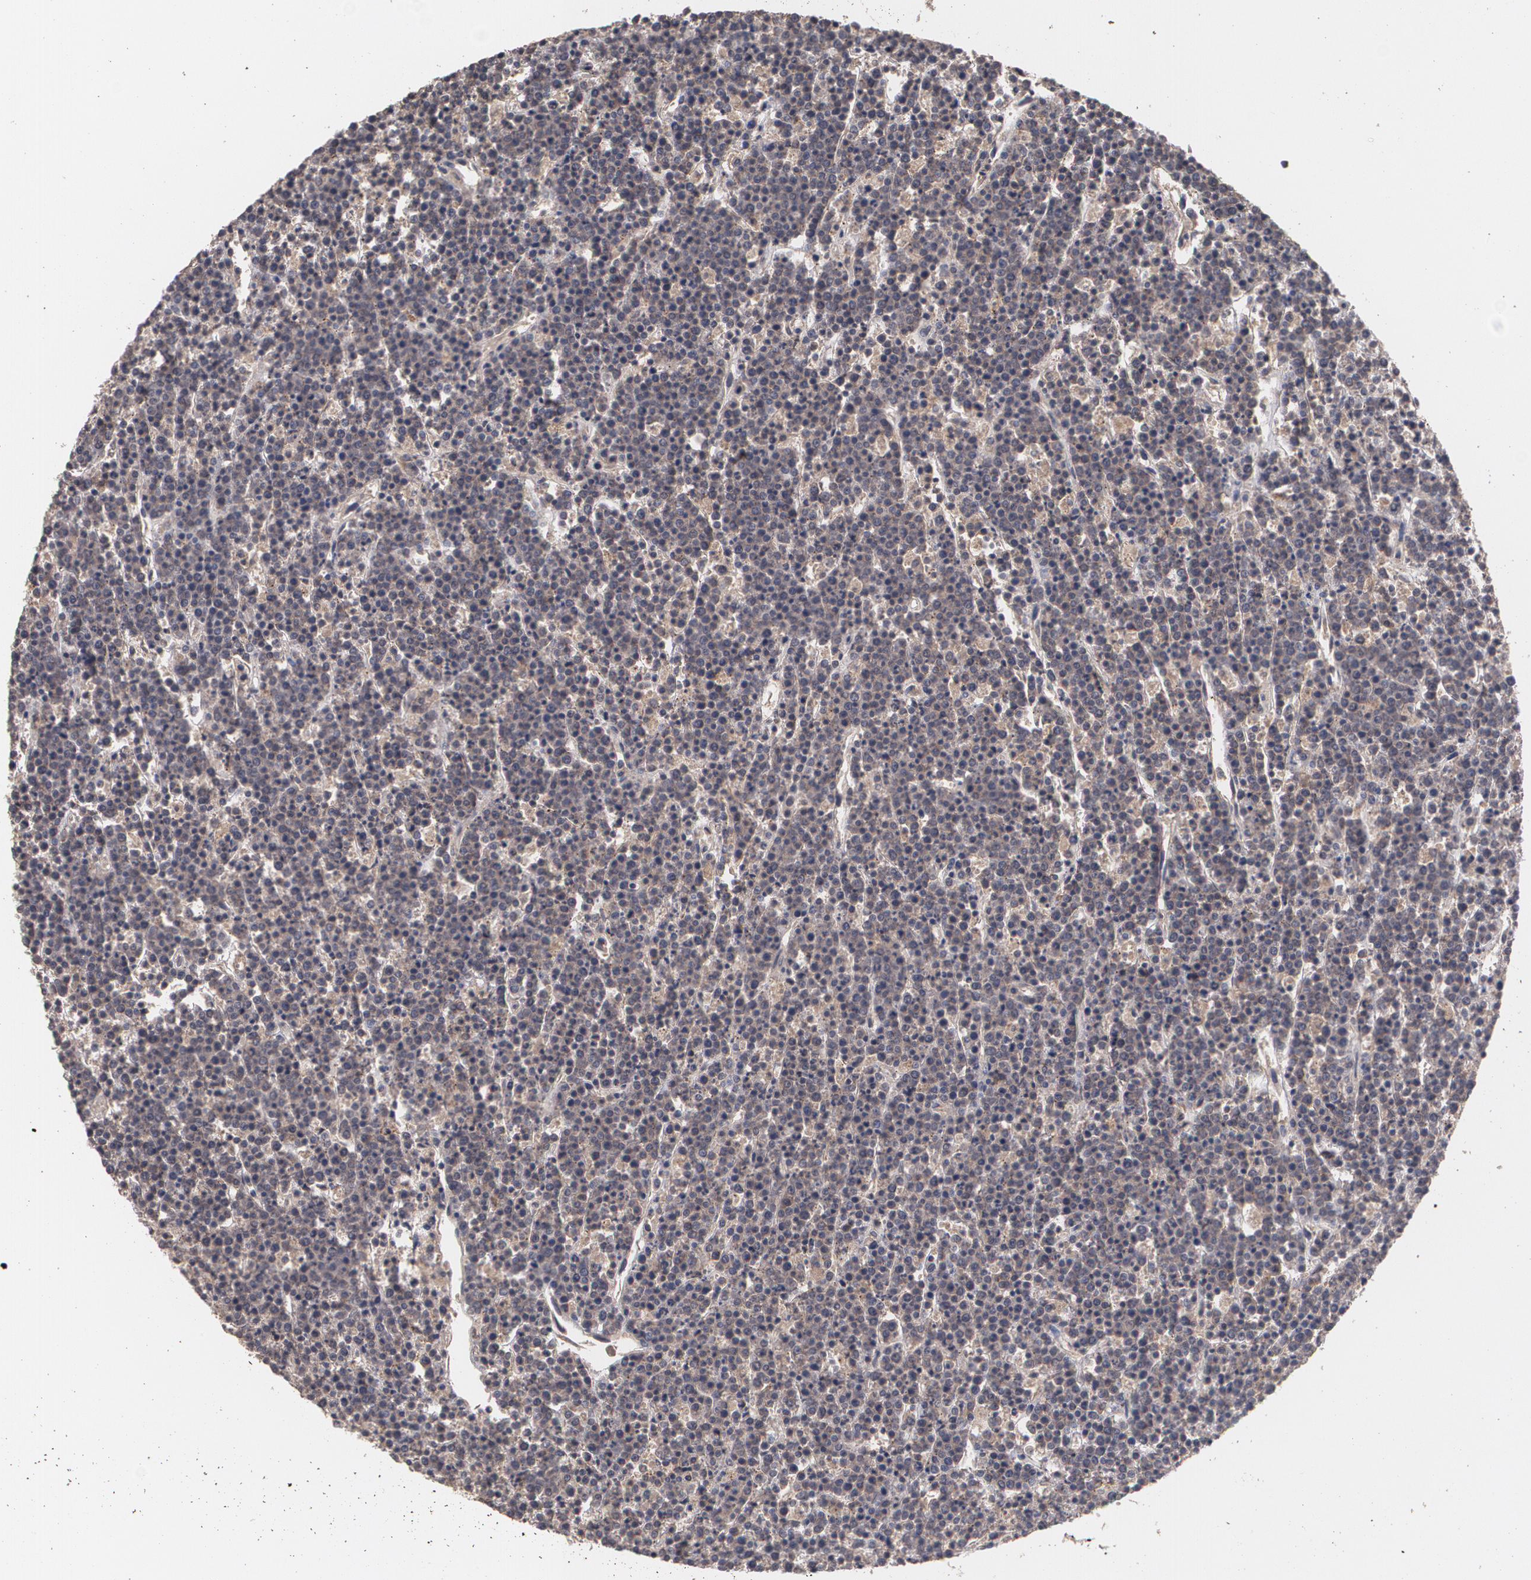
{"staining": {"intensity": "strong", "quantity": ">75%", "location": "cytoplasmic/membranous"}, "tissue": "lymphoma", "cell_type": "Tumor cells", "image_type": "cancer", "snomed": [{"axis": "morphology", "description": "Malignant lymphoma, non-Hodgkin's type, High grade"}, {"axis": "topography", "description": "Ovary"}], "caption": "Immunohistochemistry of human malignant lymphoma, non-Hodgkin's type (high-grade) shows high levels of strong cytoplasmic/membranous positivity in approximately >75% of tumor cells.", "gene": "ARF6", "patient": {"sex": "female", "age": 56}}